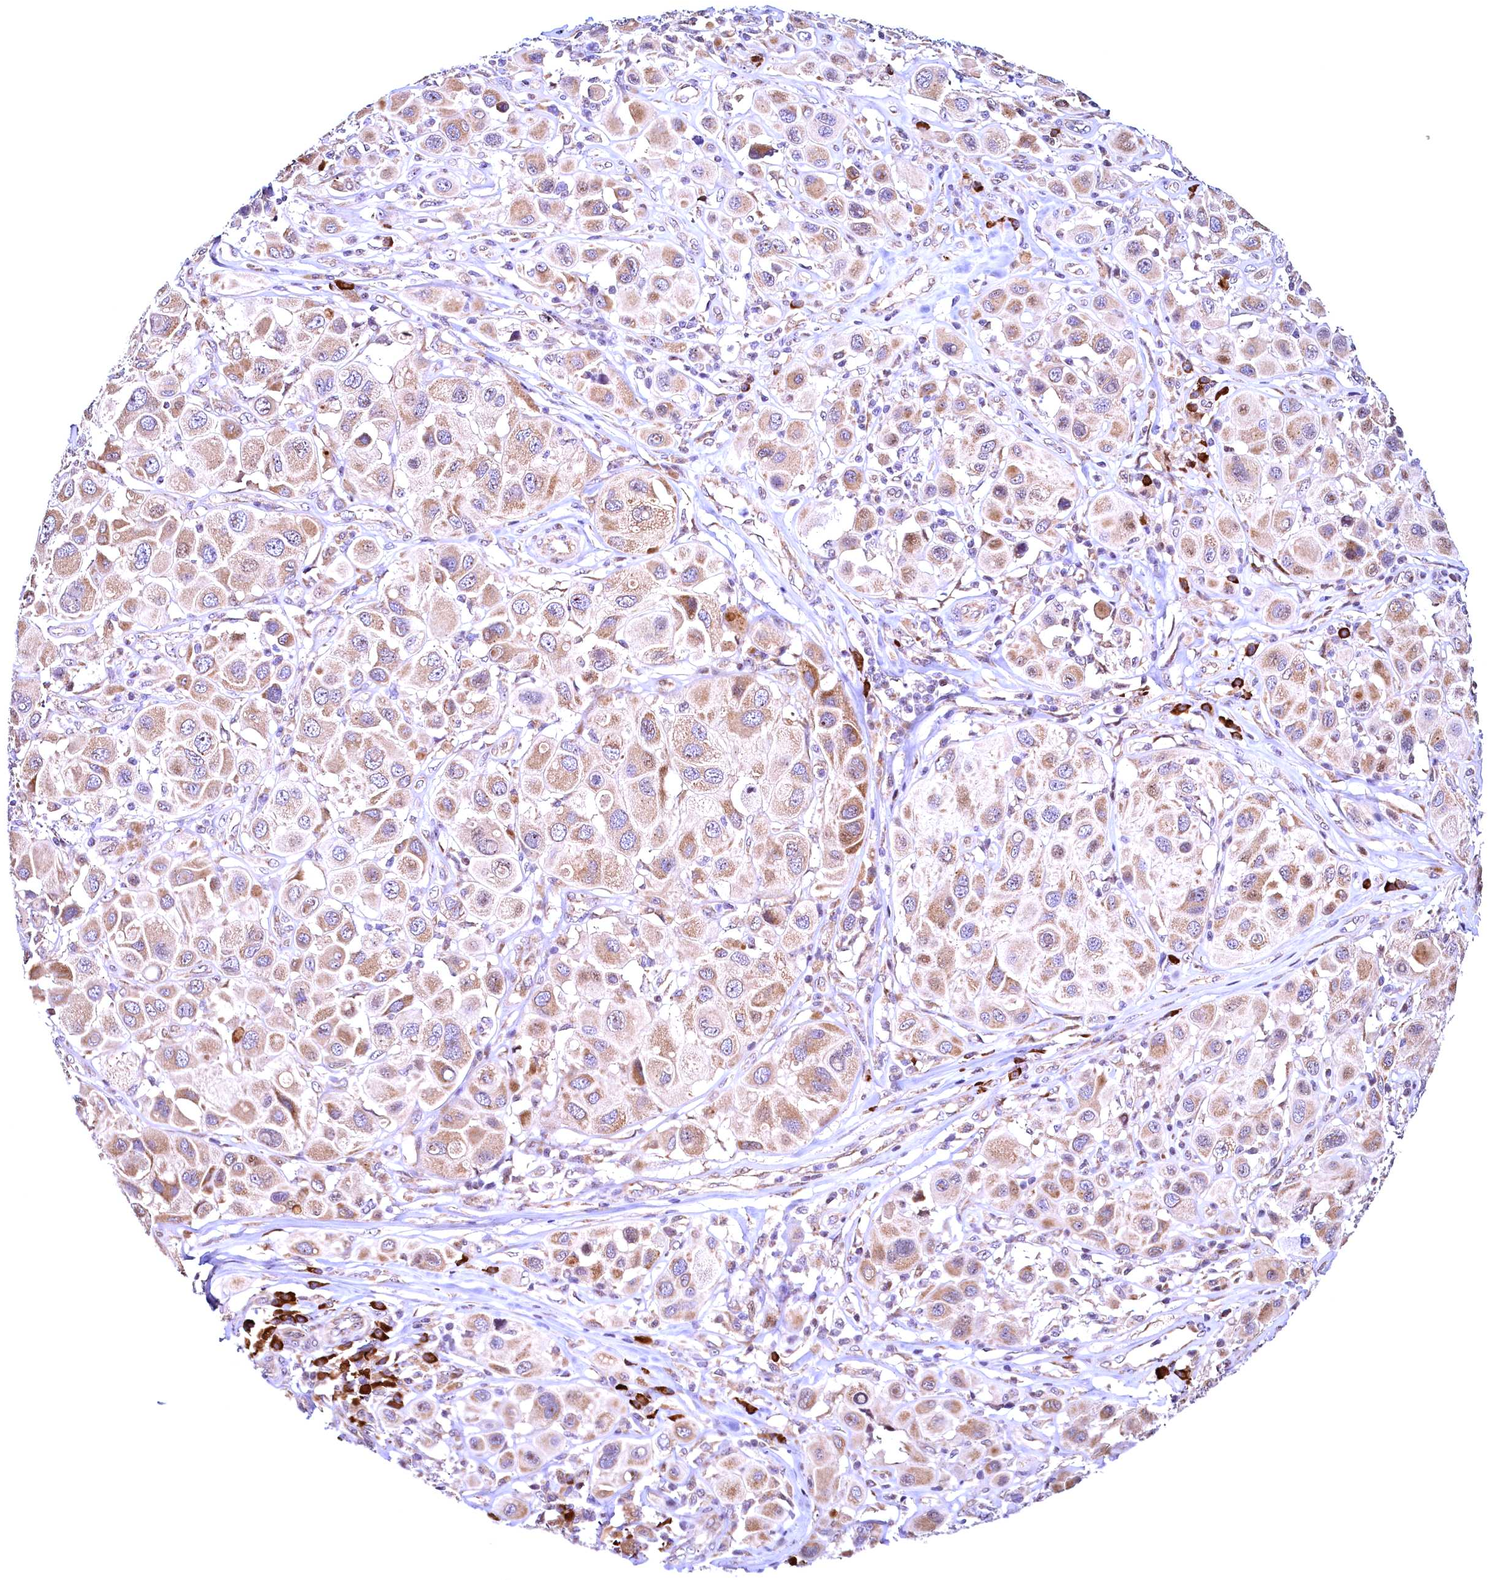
{"staining": {"intensity": "moderate", "quantity": ">75%", "location": "cytoplasmic/membranous"}, "tissue": "melanoma", "cell_type": "Tumor cells", "image_type": "cancer", "snomed": [{"axis": "morphology", "description": "Malignant melanoma, Metastatic site"}, {"axis": "topography", "description": "Skin"}], "caption": "High-power microscopy captured an immunohistochemistry (IHC) photomicrograph of melanoma, revealing moderate cytoplasmic/membranous staining in approximately >75% of tumor cells.", "gene": "RBFA", "patient": {"sex": "male", "age": 41}}